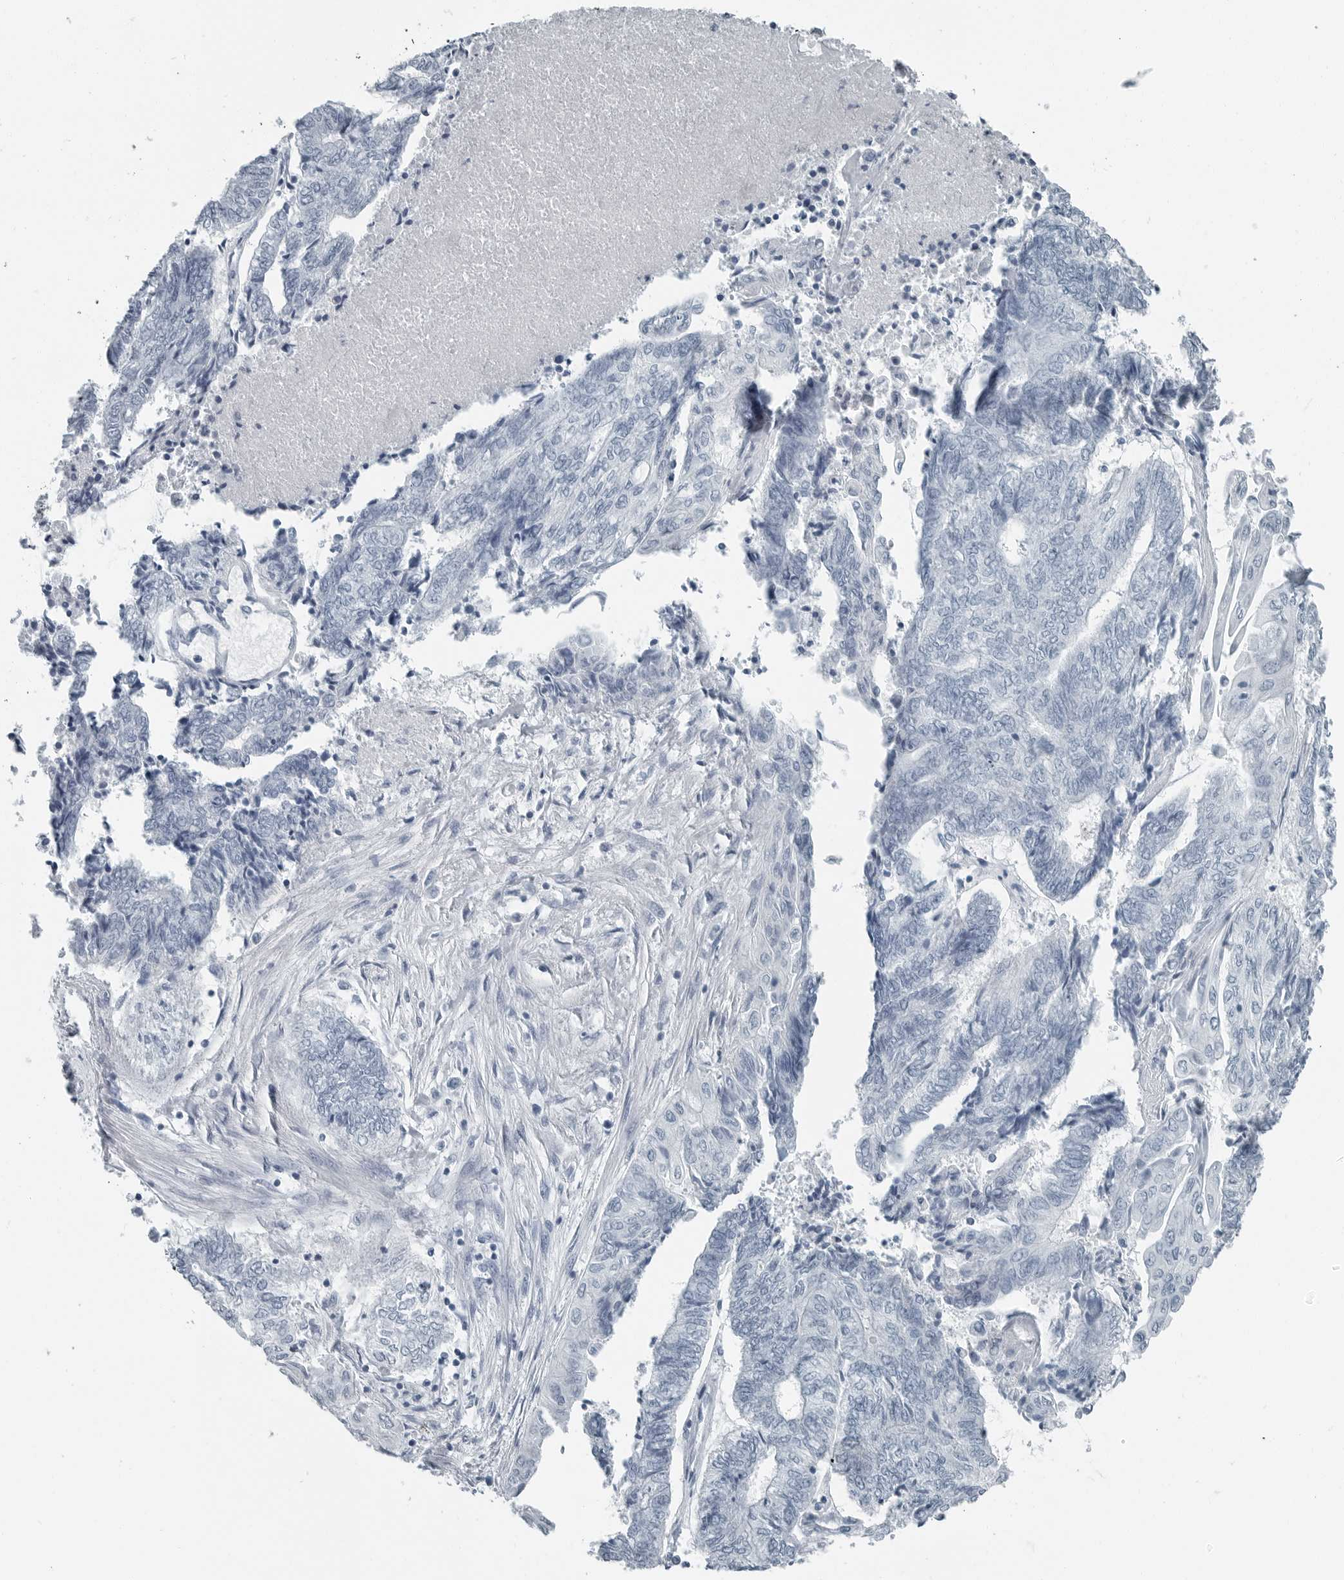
{"staining": {"intensity": "negative", "quantity": "none", "location": "none"}, "tissue": "endometrial cancer", "cell_type": "Tumor cells", "image_type": "cancer", "snomed": [{"axis": "morphology", "description": "Adenocarcinoma, NOS"}, {"axis": "topography", "description": "Uterus"}, {"axis": "topography", "description": "Endometrium"}], "caption": "DAB (3,3'-diaminobenzidine) immunohistochemical staining of adenocarcinoma (endometrial) demonstrates no significant staining in tumor cells.", "gene": "ZPBP2", "patient": {"sex": "female", "age": 70}}